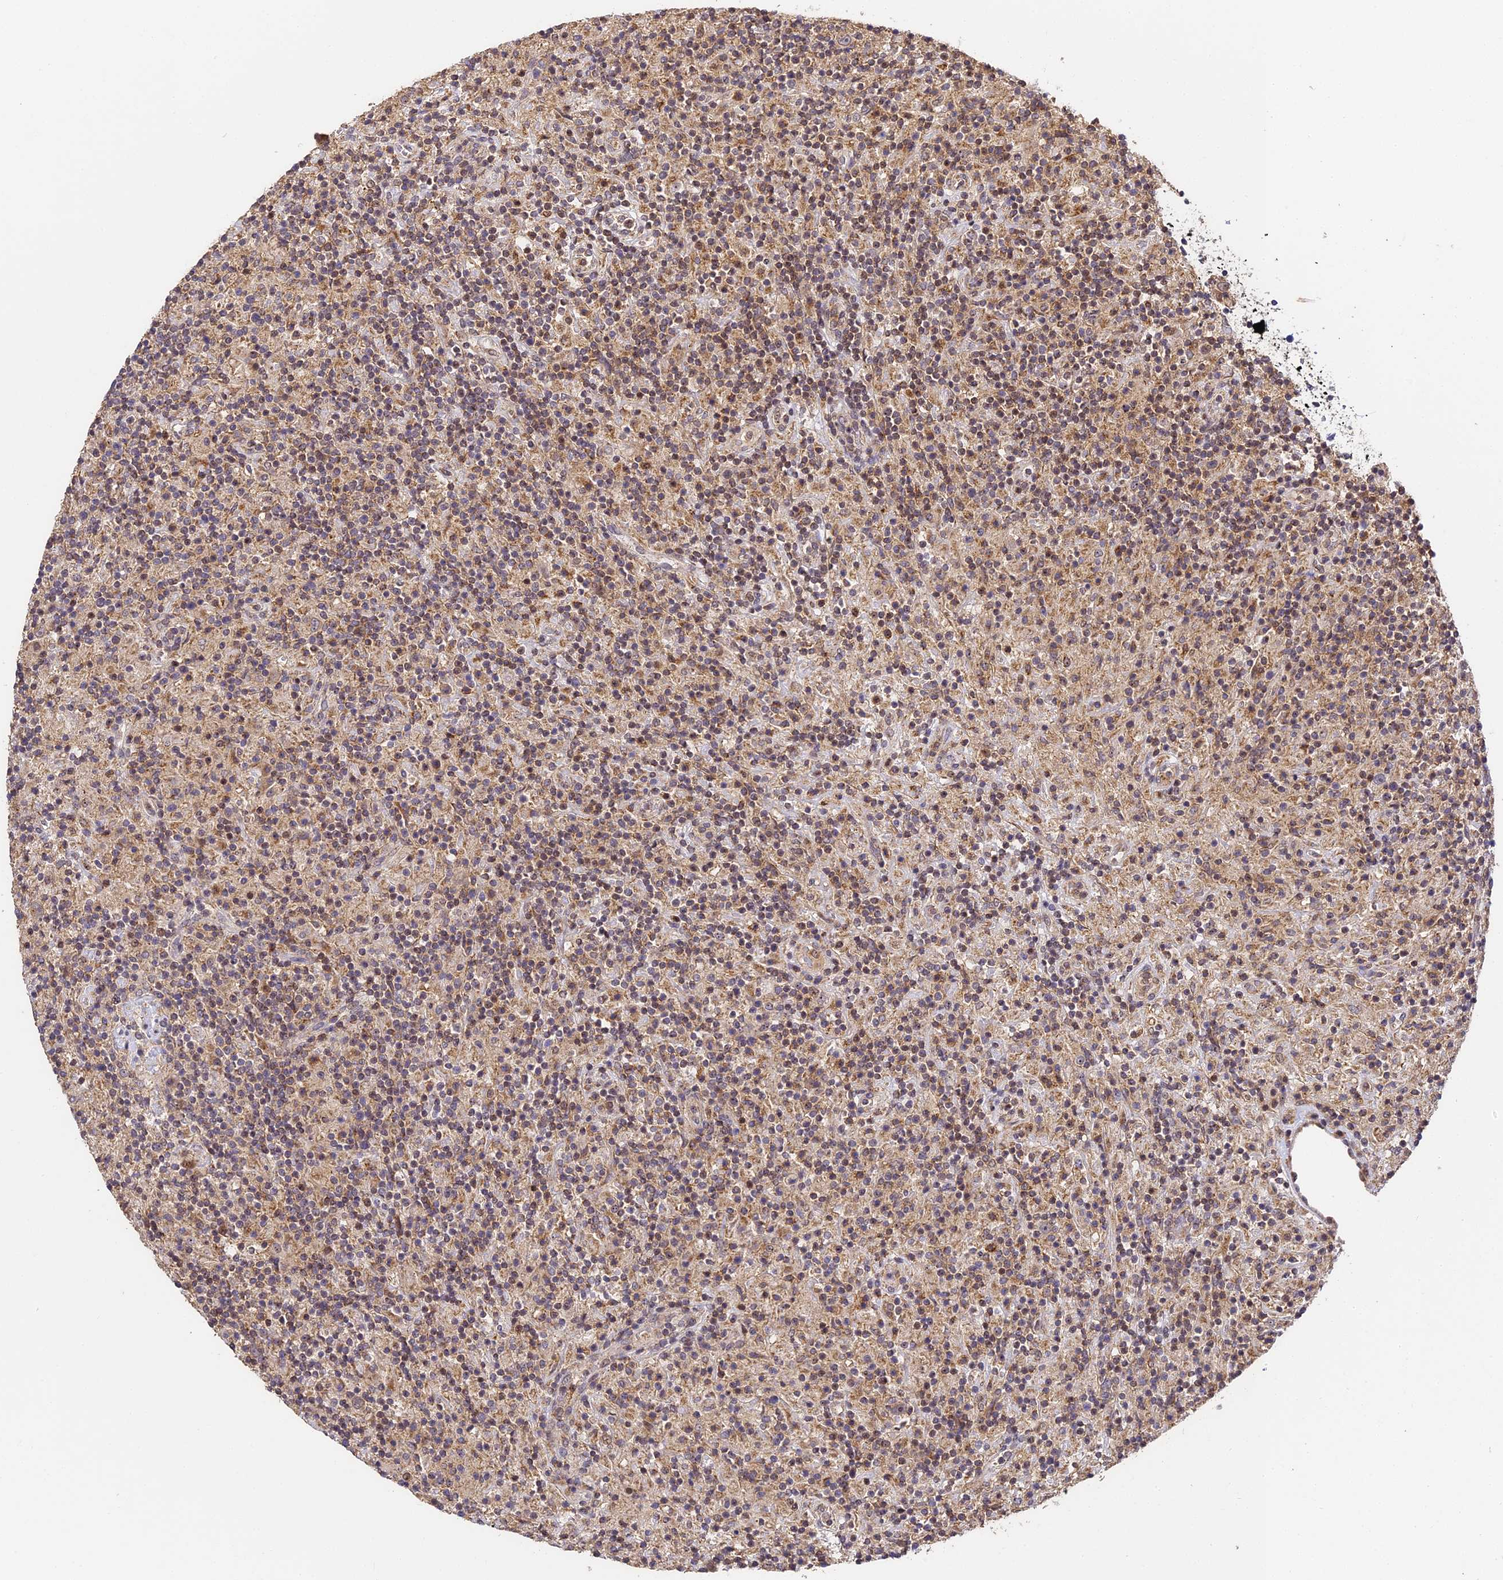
{"staining": {"intensity": "weak", "quantity": "<25%", "location": "cytoplasmic/membranous"}, "tissue": "lymphoma", "cell_type": "Tumor cells", "image_type": "cancer", "snomed": [{"axis": "morphology", "description": "Hodgkin's disease, NOS"}, {"axis": "topography", "description": "Lymph node"}], "caption": "The image demonstrates no significant expression in tumor cells of Hodgkin's disease.", "gene": "ZNF443", "patient": {"sex": "male", "age": 70}}